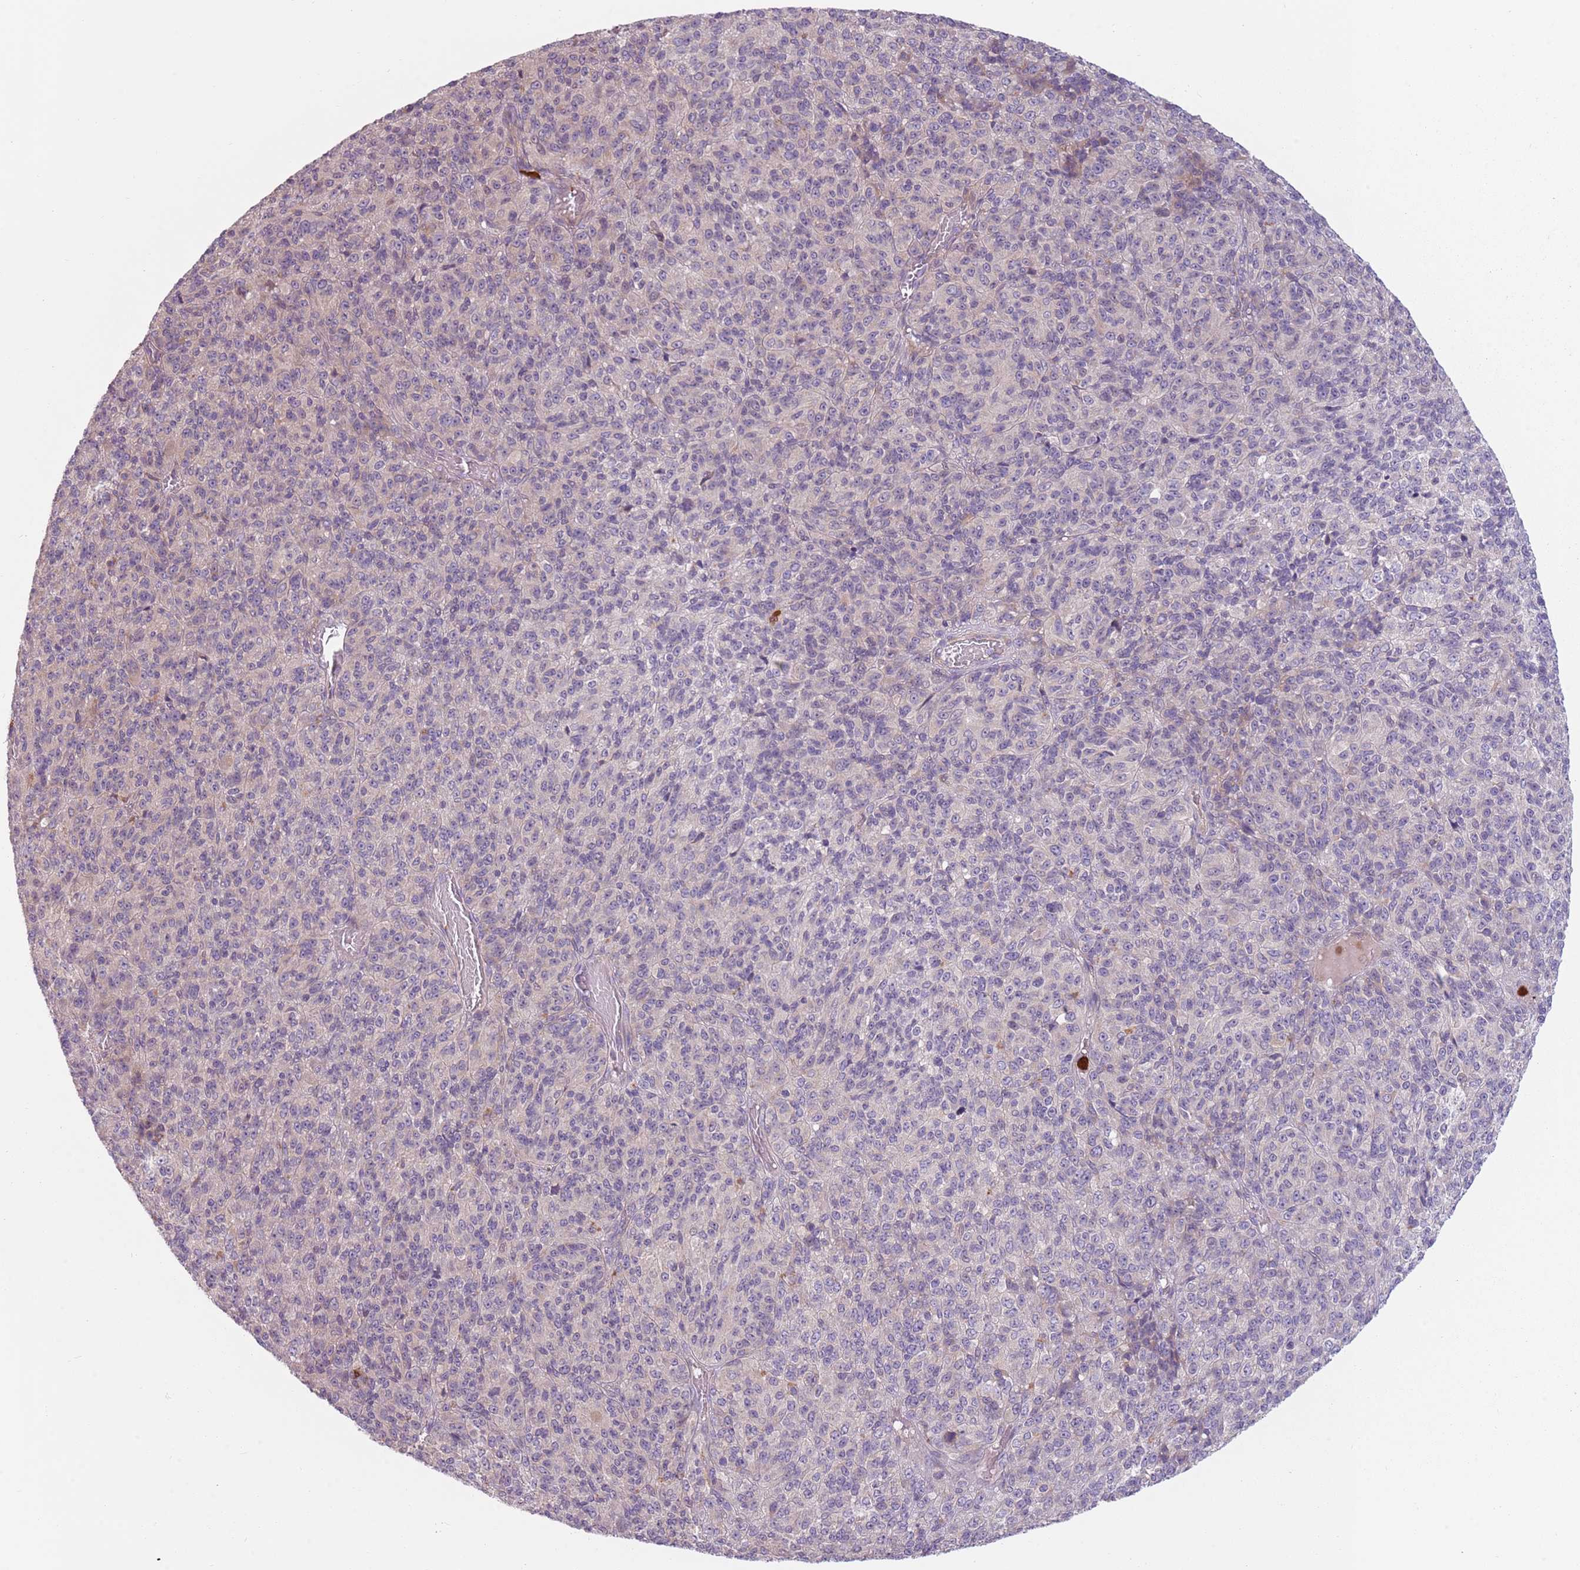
{"staining": {"intensity": "negative", "quantity": "none", "location": "none"}, "tissue": "melanoma", "cell_type": "Tumor cells", "image_type": "cancer", "snomed": [{"axis": "morphology", "description": "Malignant melanoma, Metastatic site"}, {"axis": "topography", "description": "Brain"}], "caption": "IHC of malignant melanoma (metastatic site) shows no expression in tumor cells.", "gene": "SPAG4", "patient": {"sex": "female", "age": 56}}